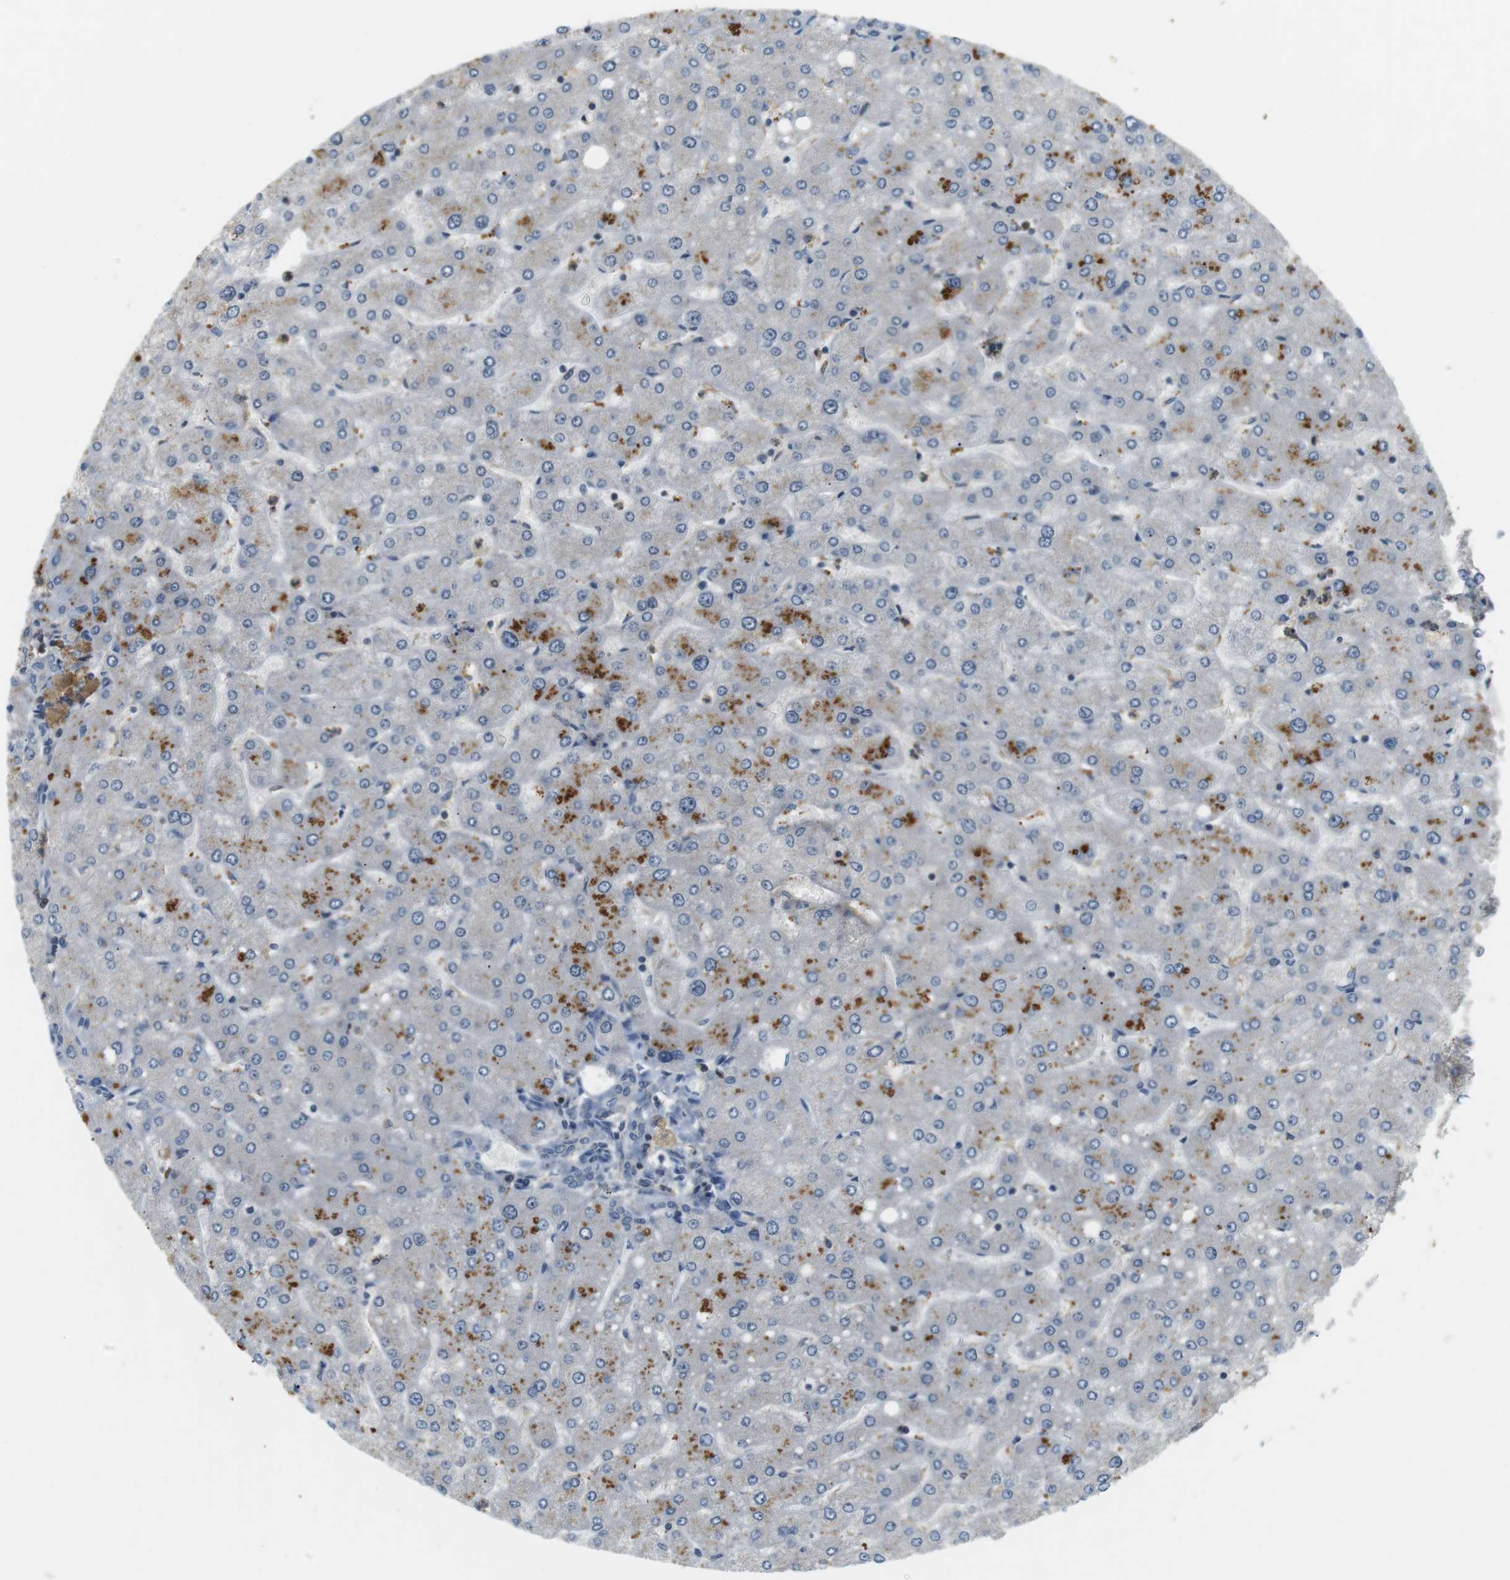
{"staining": {"intensity": "negative", "quantity": "none", "location": "none"}, "tissue": "liver", "cell_type": "Cholangiocytes", "image_type": "normal", "snomed": [{"axis": "morphology", "description": "Normal tissue, NOS"}, {"axis": "topography", "description": "Liver"}], "caption": "IHC of normal liver shows no staining in cholangiocytes. The staining is performed using DAB (3,3'-diaminobenzidine) brown chromogen with nuclei counter-stained in using hematoxylin.", "gene": "P2RY1", "patient": {"sex": "male", "age": 55}}